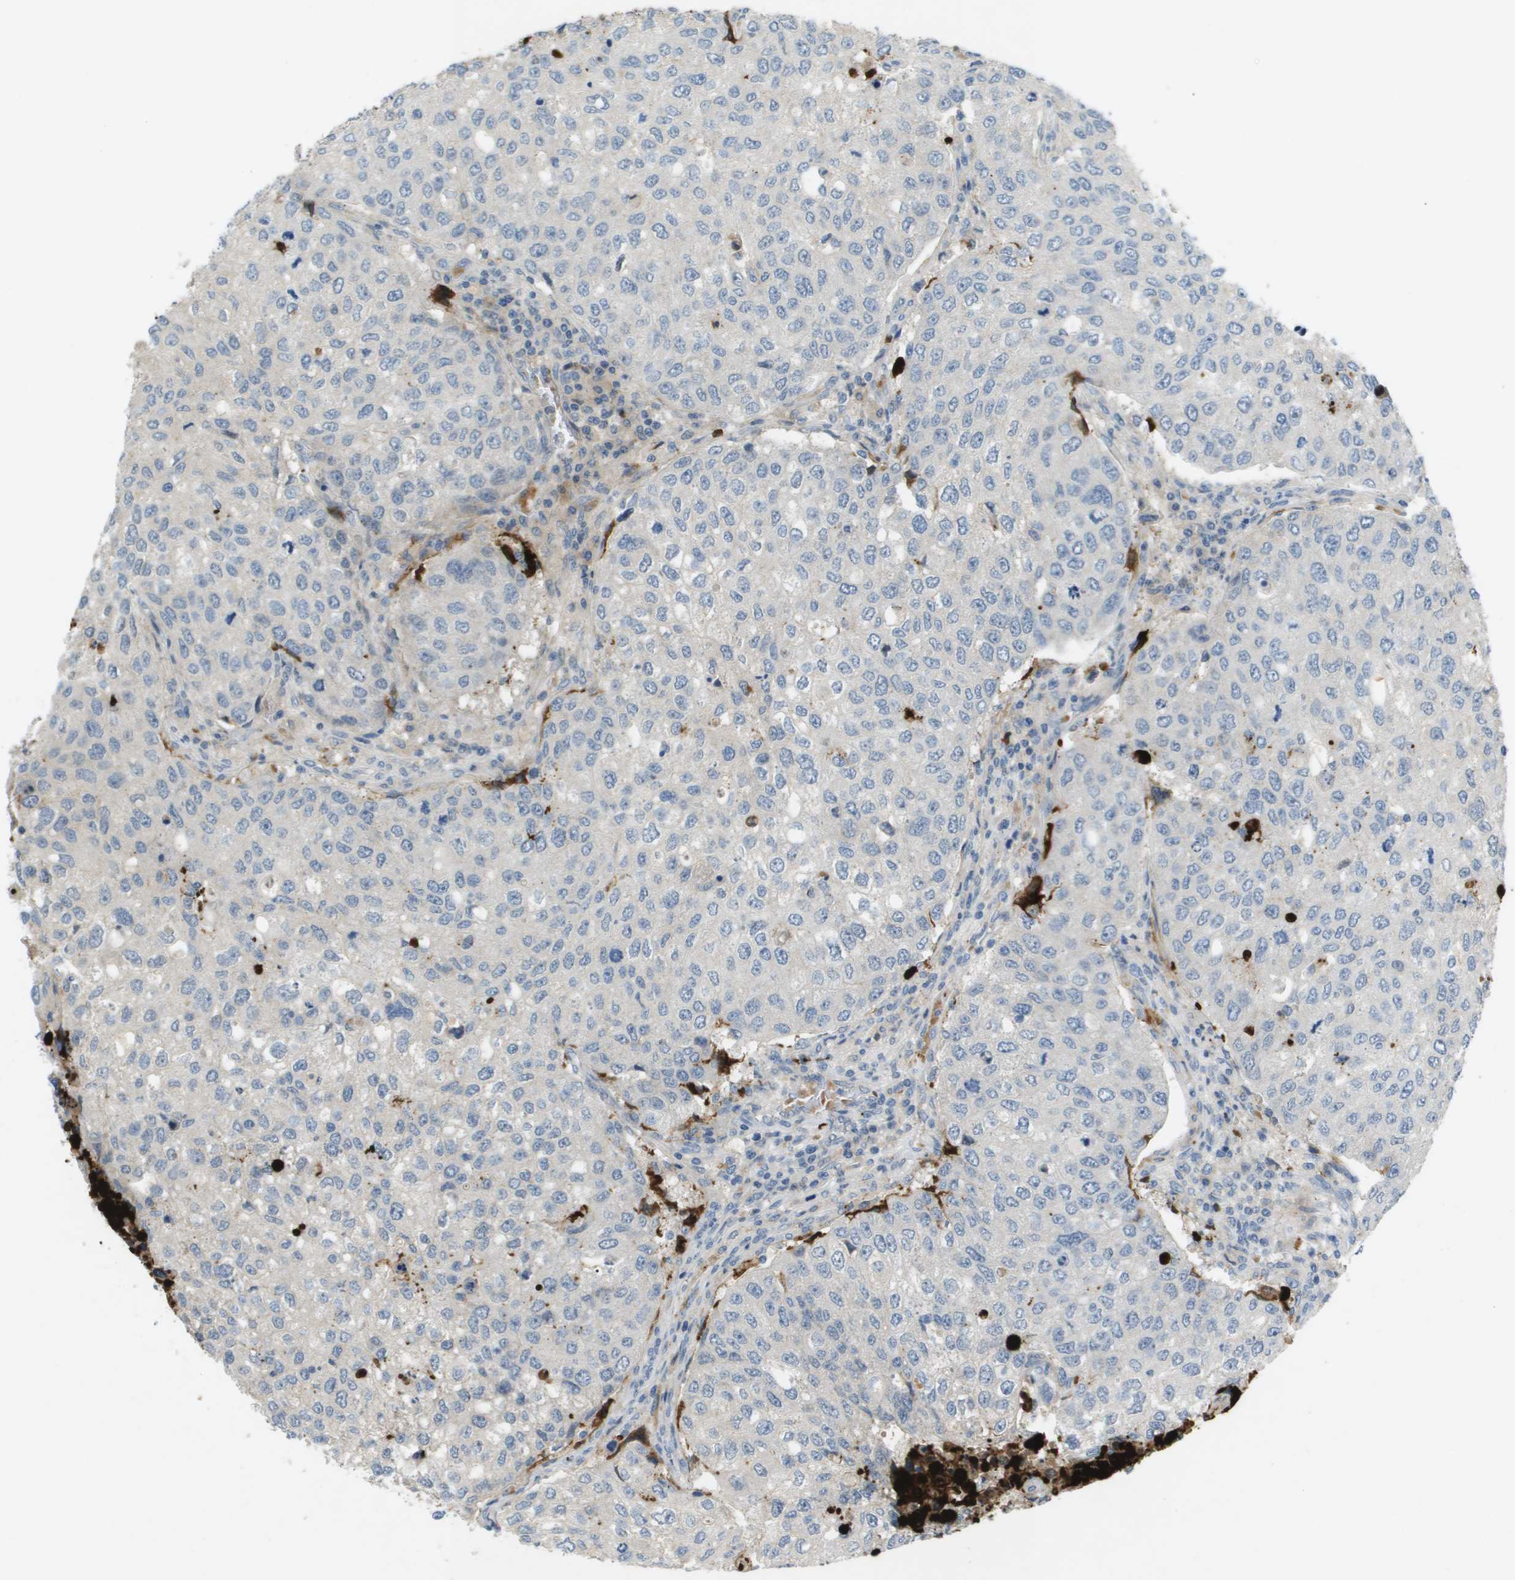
{"staining": {"intensity": "negative", "quantity": "none", "location": "none"}, "tissue": "urothelial cancer", "cell_type": "Tumor cells", "image_type": "cancer", "snomed": [{"axis": "morphology", "description": "Urothelial carcinoma, High grade"}, {"axis": "topography", "description": "Lymph node"}, {"axis": "topography", "description": "Urinary bladder"}], "caption": "IHC of high-grade urothelial carcinoma reveals no staining in tumor cells.", "gene": "VTN", "patient": {"sex": "male", "age": 51}}